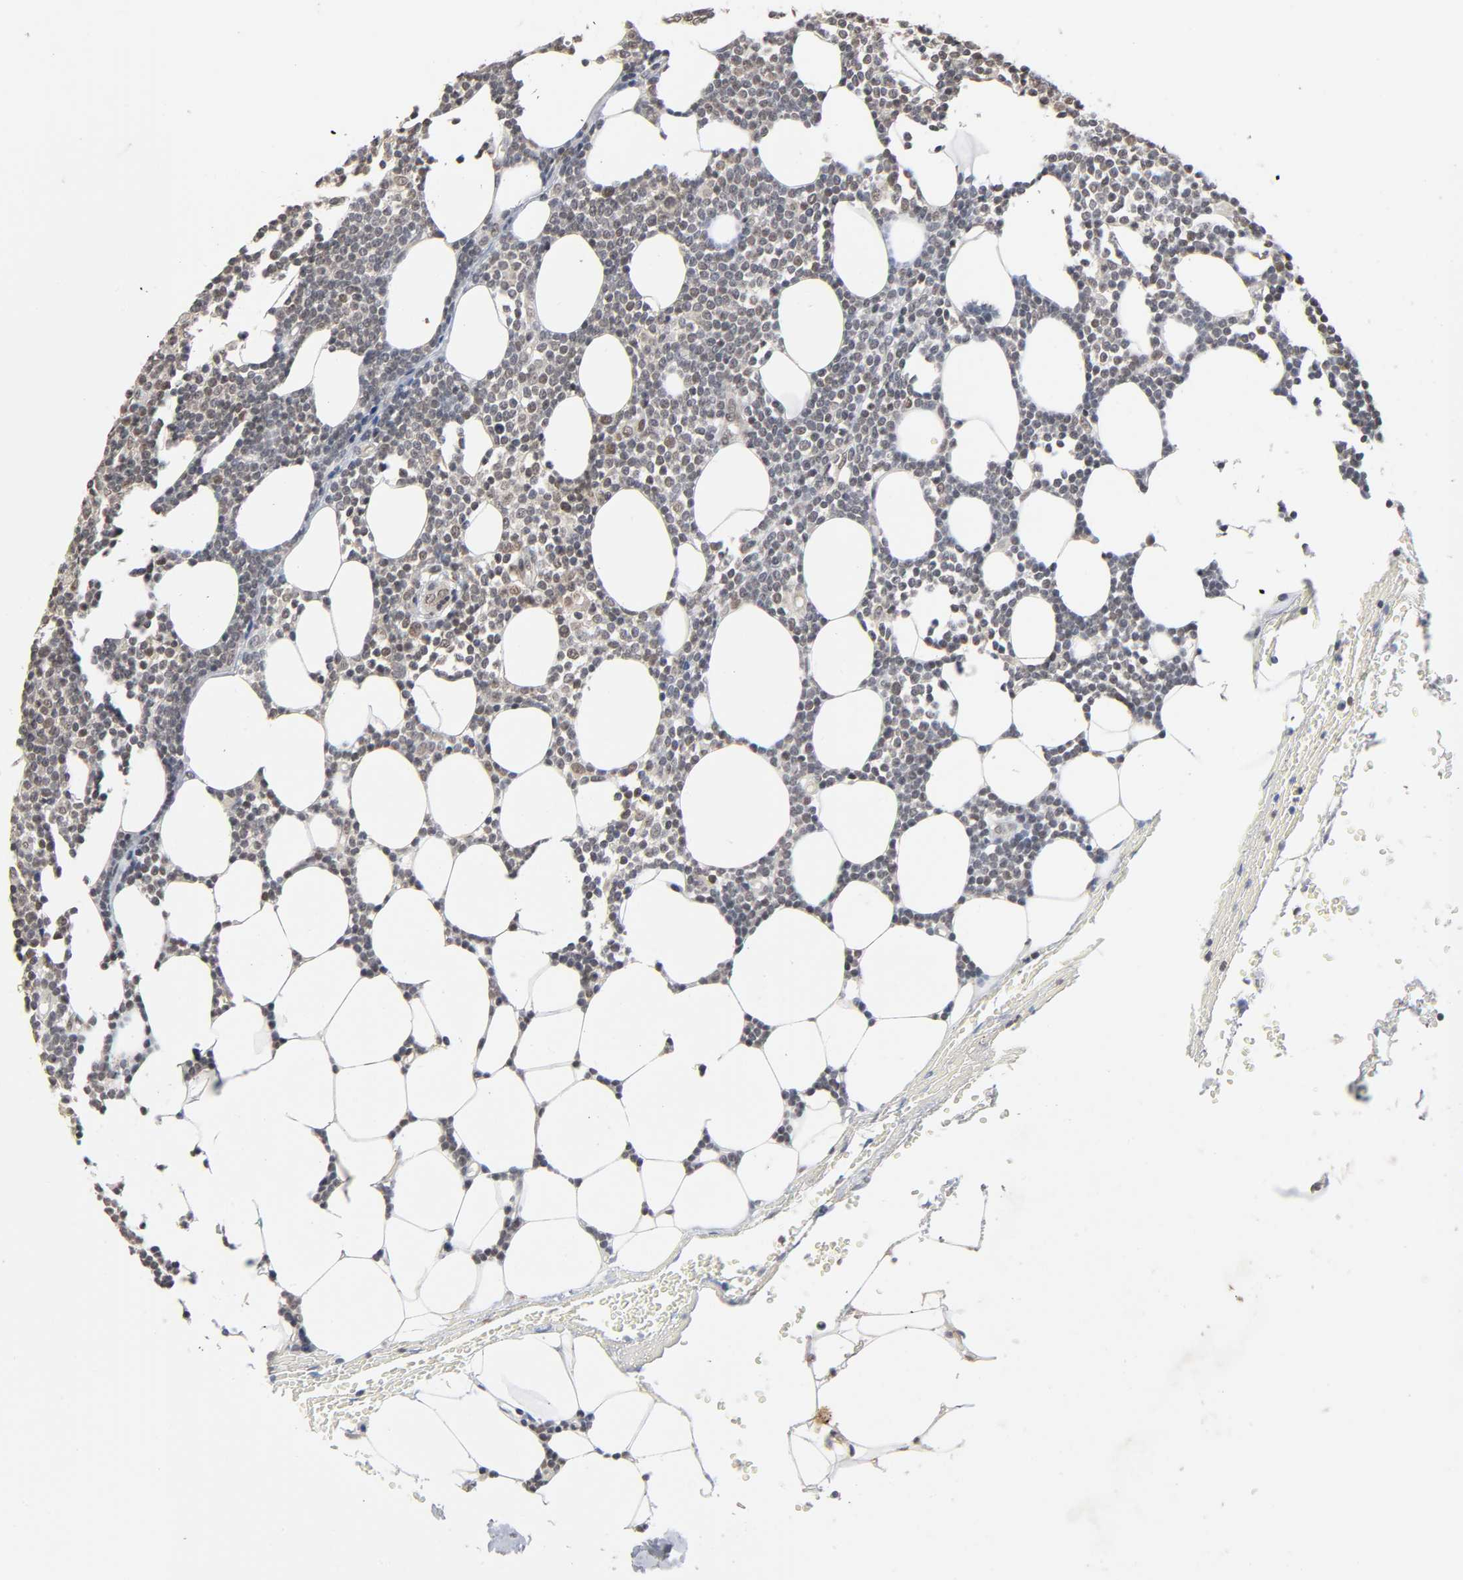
{"staining": {"intensity": "weak", "quantity": "25%-75%", "location": "nuclear"}, "tissue": "lymphoma", "cell_type": "Tumor cells", "image_type": "cancer", "snomed": [{"axis": "morphology", "description": "Malignant lymphoma, non-Hodgkin's type, Low grade"}, {"axis": "topography", "description": "Soft tissue"}], "caption": "There is low levels of weak nuclear positivity in tumor cells of malignant lymphoma, non-Hodgkin's type (low-grade), as demonstrated by immunohistochemical staining (brown color).", "gene": "HTR1E", "patient": {"sex": "male", "age": 92}}